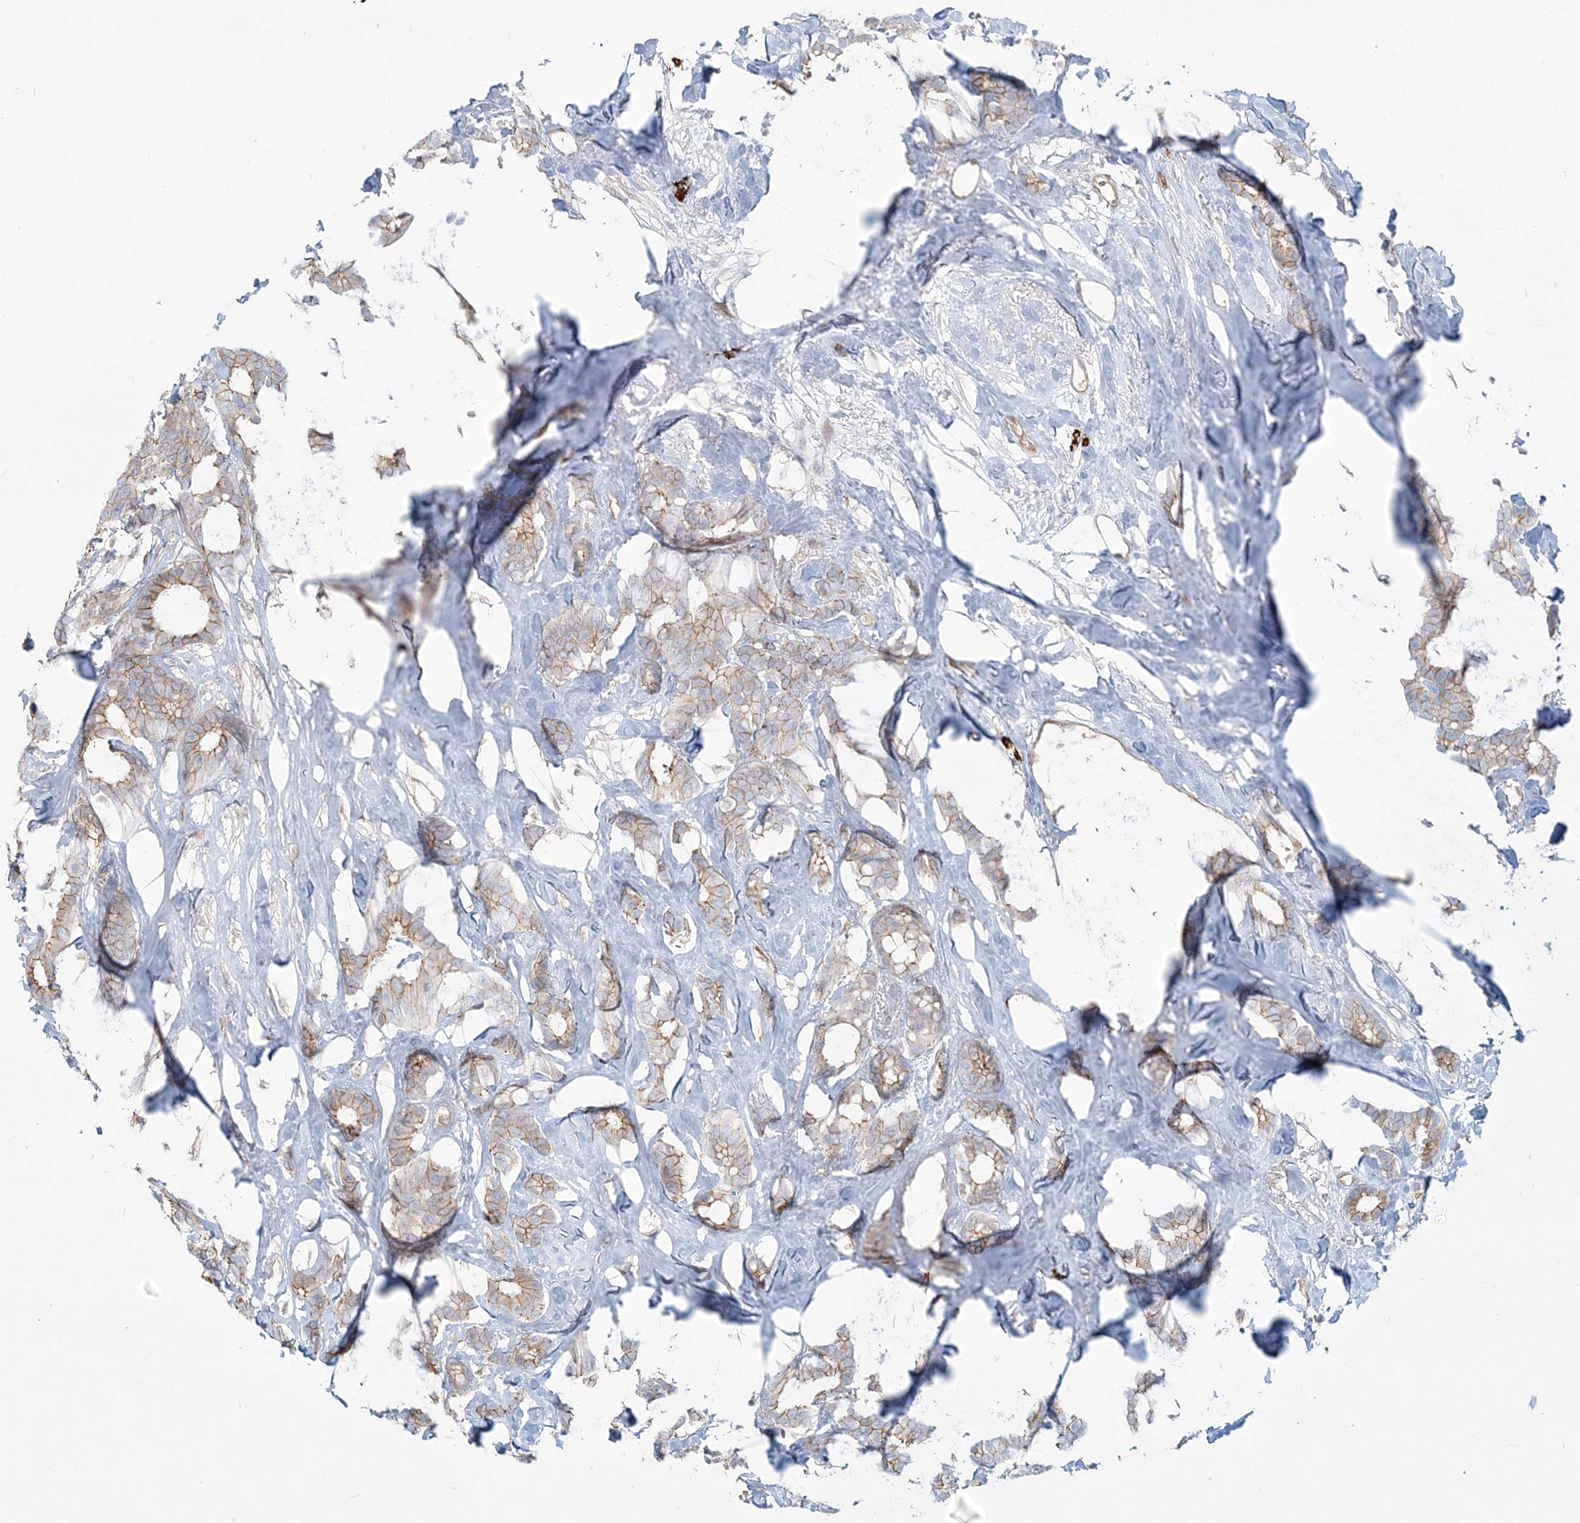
{"staining": {"intensity": "moderate", "quantity": ">75%", "location": "cytoplasmic/membranous"}, "tissue": "breast cancer", "cell_type": "Tumor cells", "image_type": "cancer", "snomed": [{"axis": "morphology", "description": "Duct carcinoma"}, {"axis": "topography", "description": "Breast"}], "caption": "Immunohistochemical staining of human breast intraductal carcinoma reveals moderate cytoplasmic/membranous protein staining in about >75% of tumor cells.", "gene": "SH3PXD2A", "patient": {"sex": "female", "age": 87}}